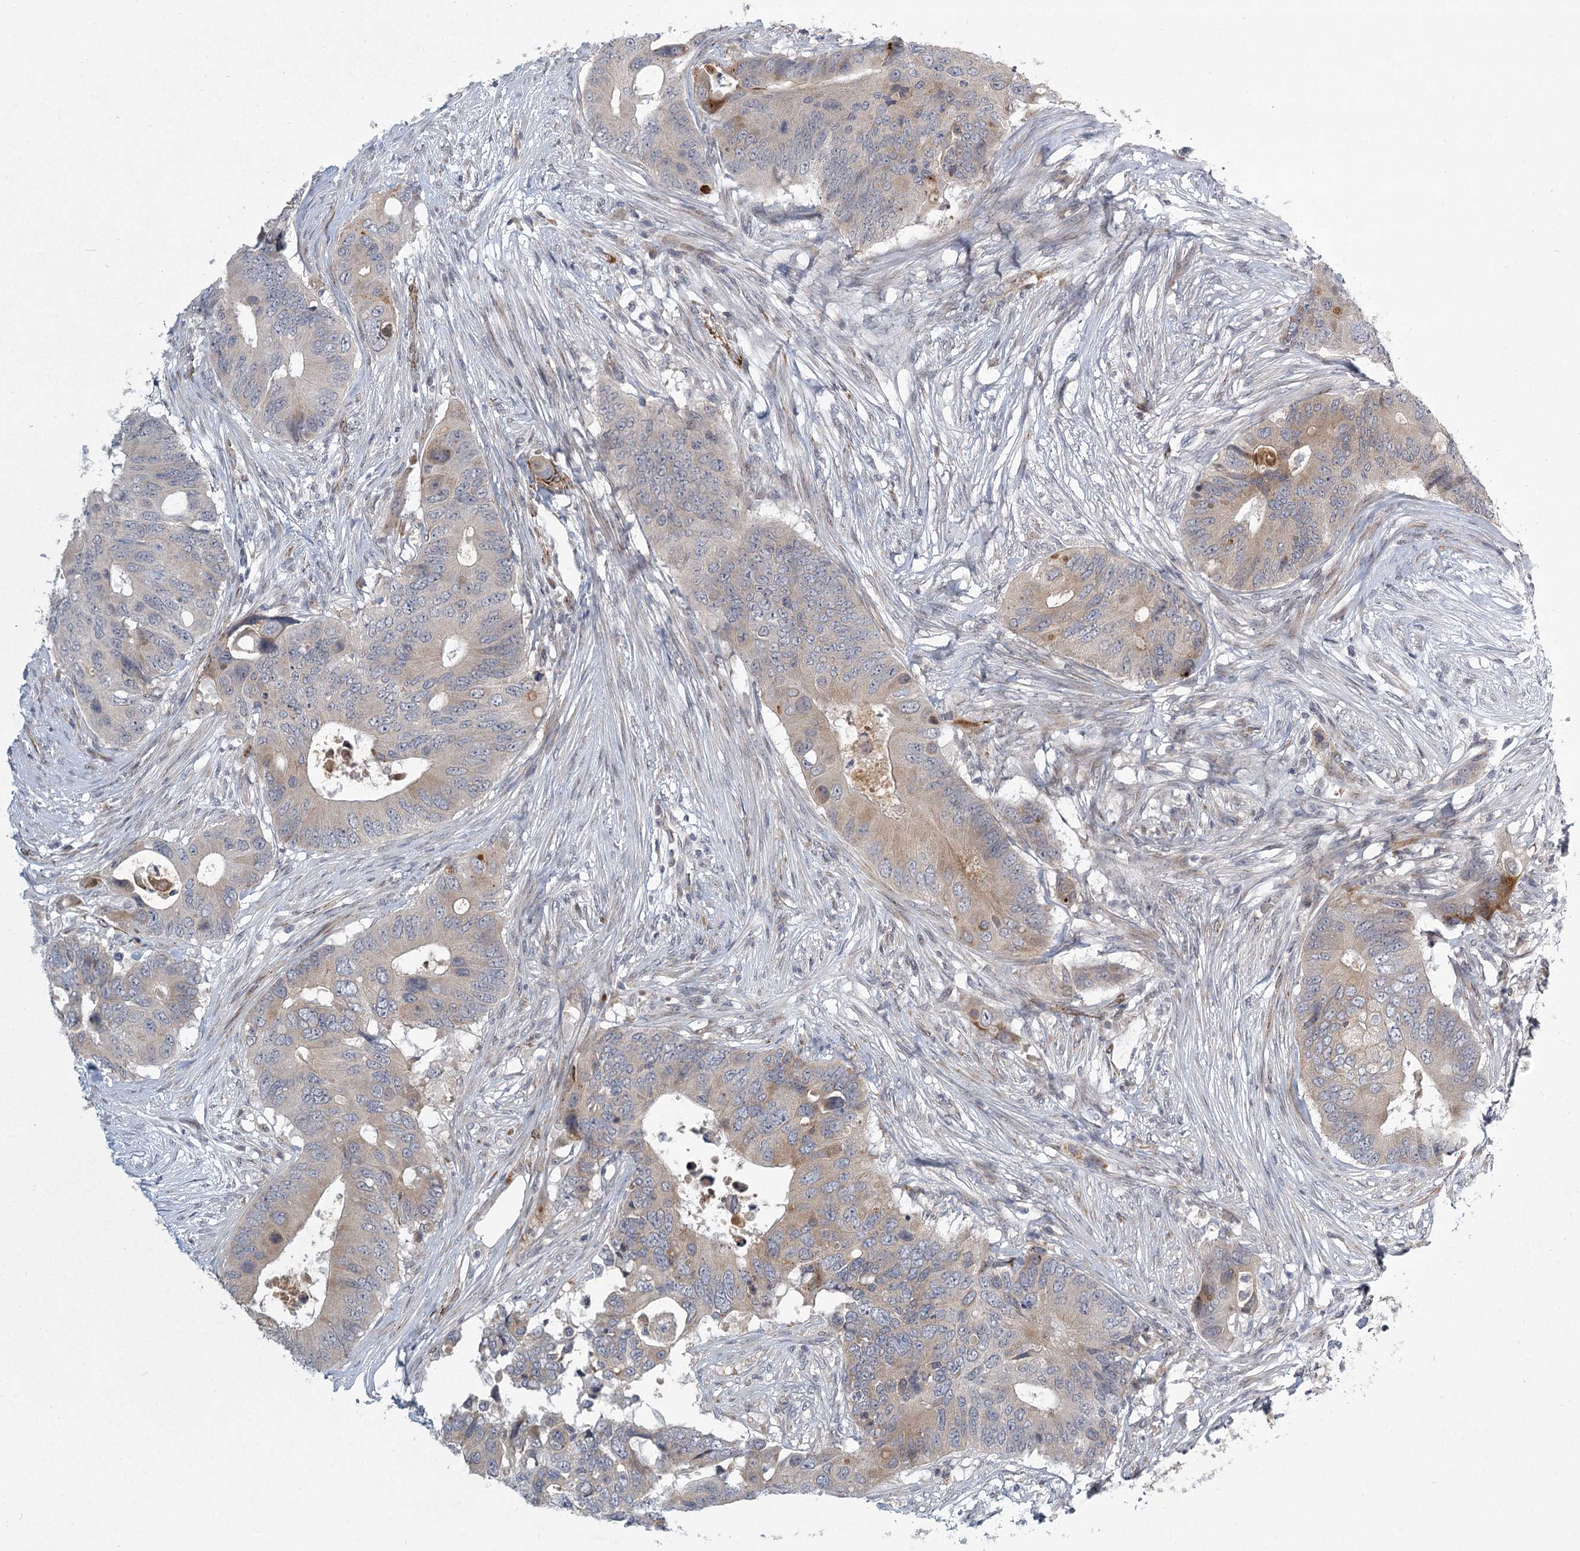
{"staining": {"intensity": "weak", "quantity": "25%-75%", "location": "cytoplasmic/membranous"}, "tissue": "colorectal cancer", "cell_type": "Tumor cells", "image_type": "cancer", "snomed": [{"axis": "morphology", "description": "Adenocarcinoma, NOS"}, {"axis": "topography", "description": "Colon"}], "caption": "This is a histology image of IHC staining of adenocarcinoma (colorectal), which shows weak staining in the cytoplasmic/membranous of tumor cells.", "gene": "MEPE", "patient": {"sex": "male", "age": 71}}